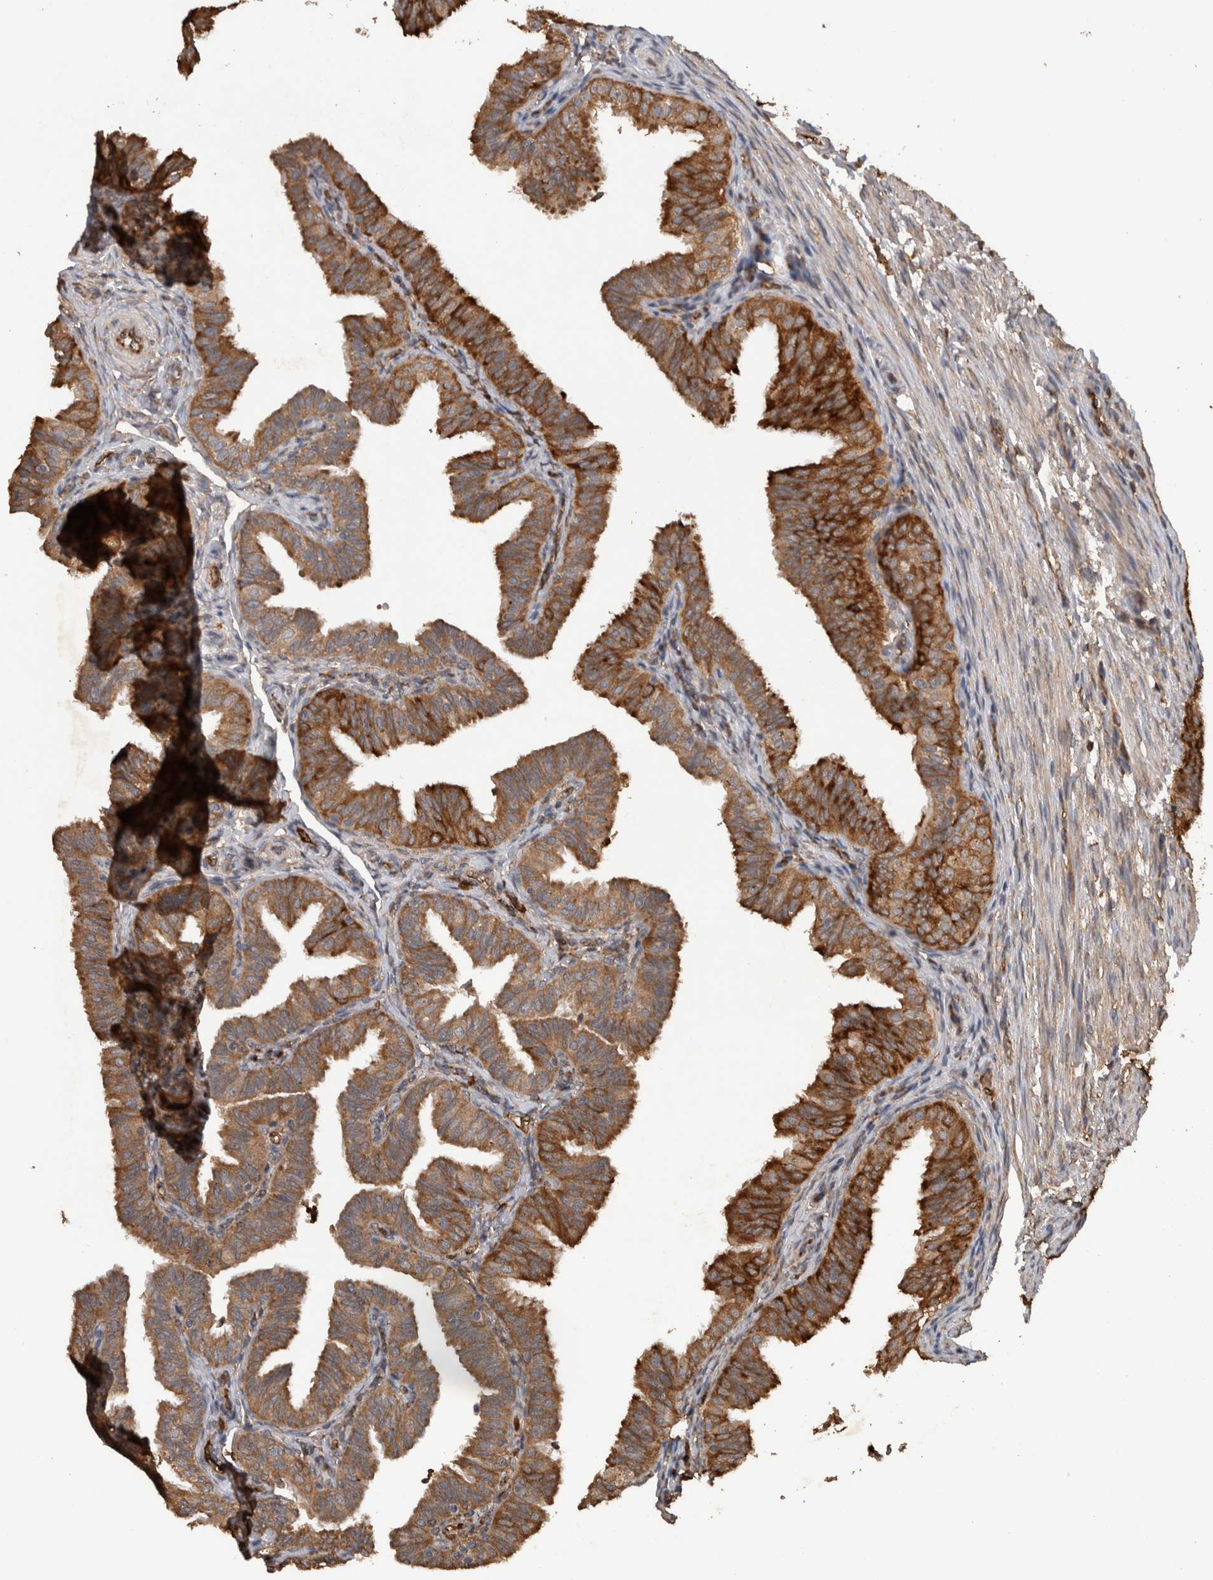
{"staining": {"intensity": "strong", "quantity": ">75%", "location": "cytoplasmic/membranous"}, "tissue": "fallopian tube", "cell_type": "Glandular cells", "image_type": "normal", "snomed": [{"axis": "morphology", "description": "Normal tissue, NOS"}, {"axis": "topography", "description": "Fallopian tube"}], "caption": "Immunohistochemistry (IHC) (DAB (3,3'-diaminobenzidine)) staining of unremarkable fallopian tube shows strong cytoplasmic/membranous protein positivity in about >75% of glandular cells. Immunohistochemistry stains the protein in brown and the nuclei are stained blue.", "gene": "ADGRL3", "patient": {"sex": "female", "age": 35}}